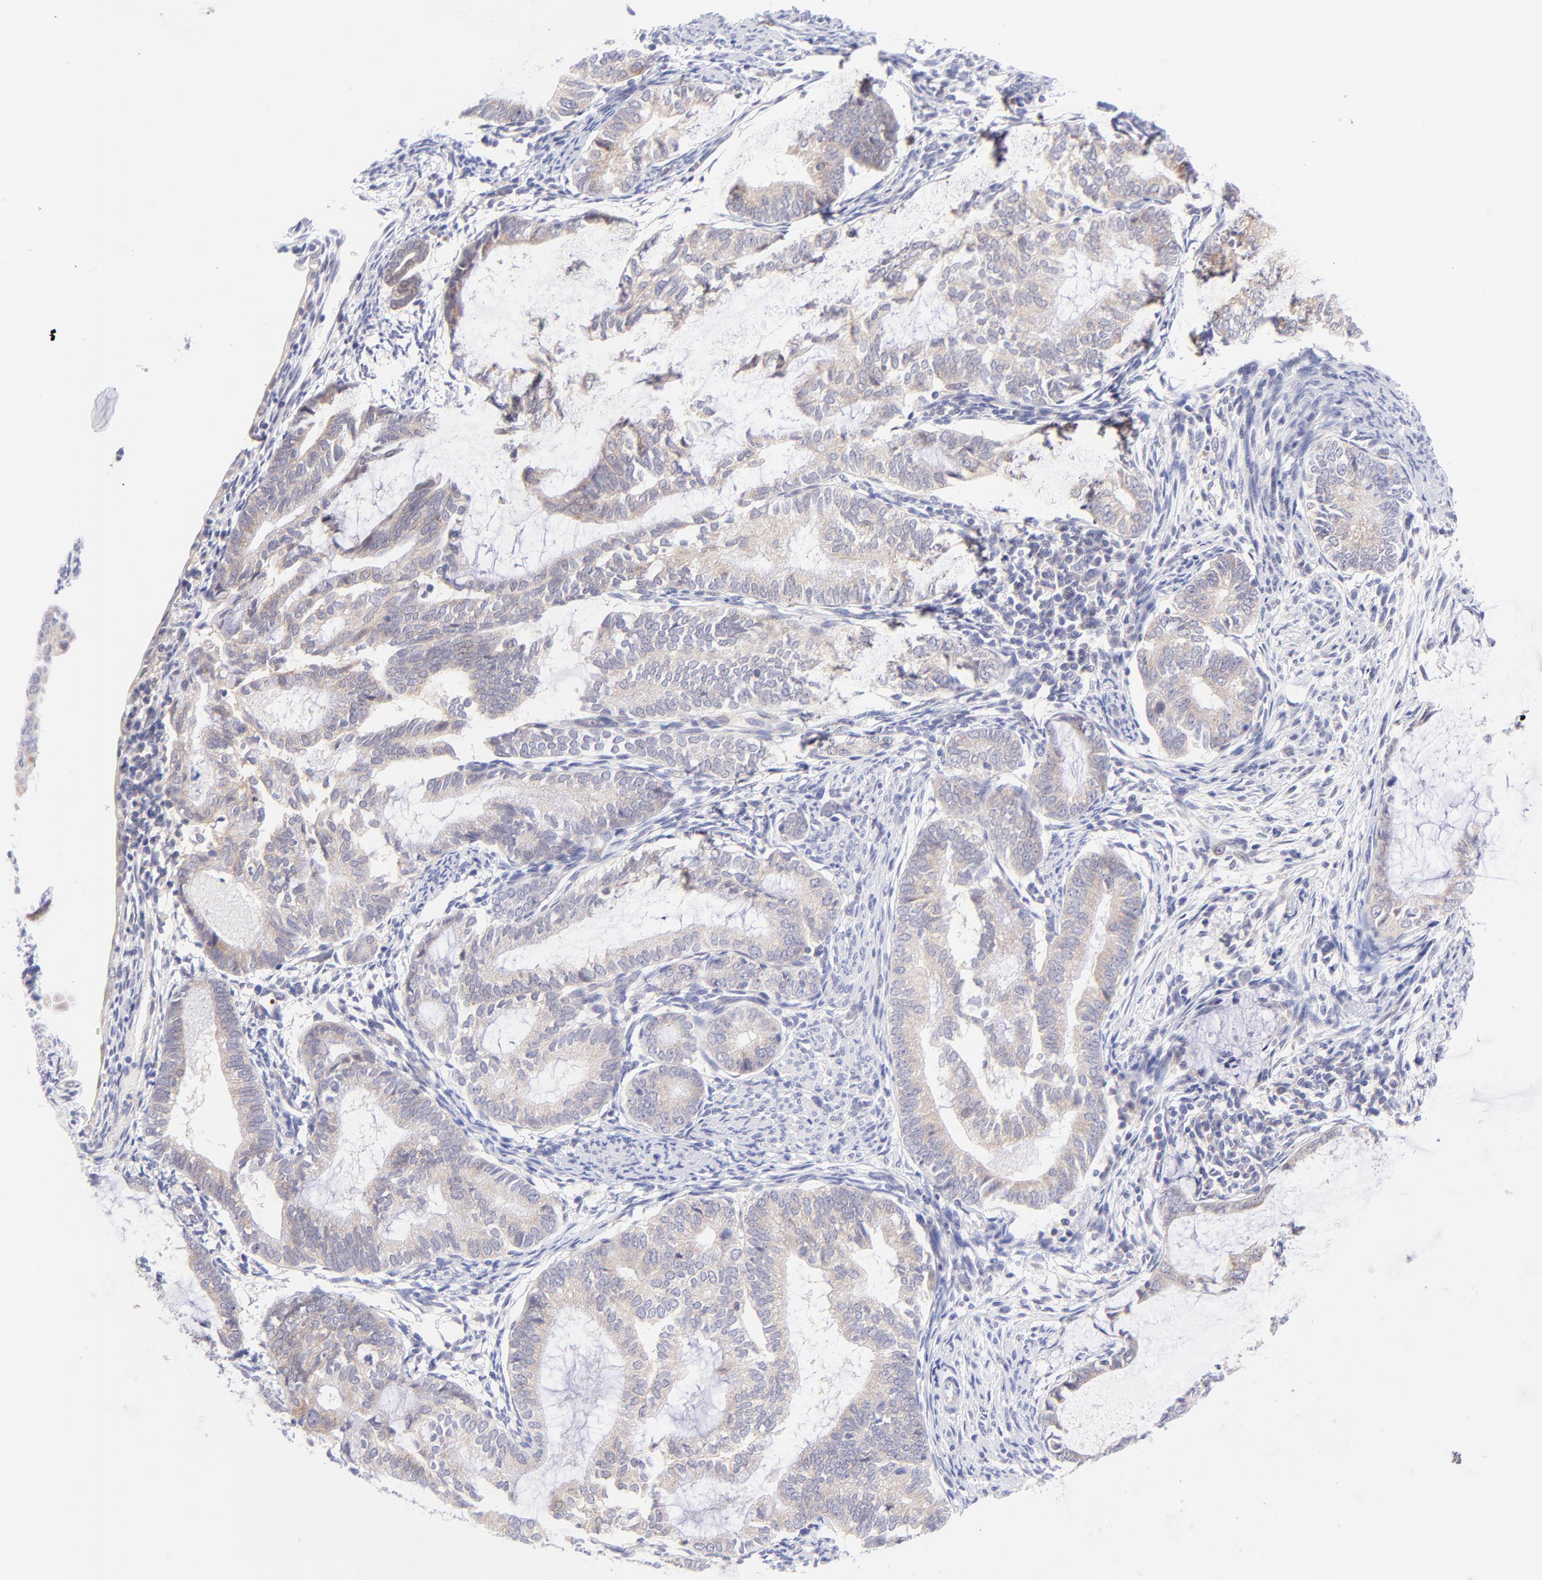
{"staining": {"intensity": "weak", "quantity": ">75%", "location": "cytoplasmic/membranous"}, "tissue": "endometrial cancer", "cell_type": "Tumor cells", "image_type": "cancer", "snomed": [{"axis": "morphology", "description": "Adenocarcinoma, NOS"}, {"axis": "topography", "description": "Endometrium"}], "caption": "Tumor cells show low levels of weak cytoplasmic/membranous expression in about >75% of cells in human endometrial cancer. Immunohistochemistry (ihc) stains the protein of interest in brown and the nuclei are stained blue.", "gene": "PBDC1", "patient": {"sex": "female", "age": 63}}